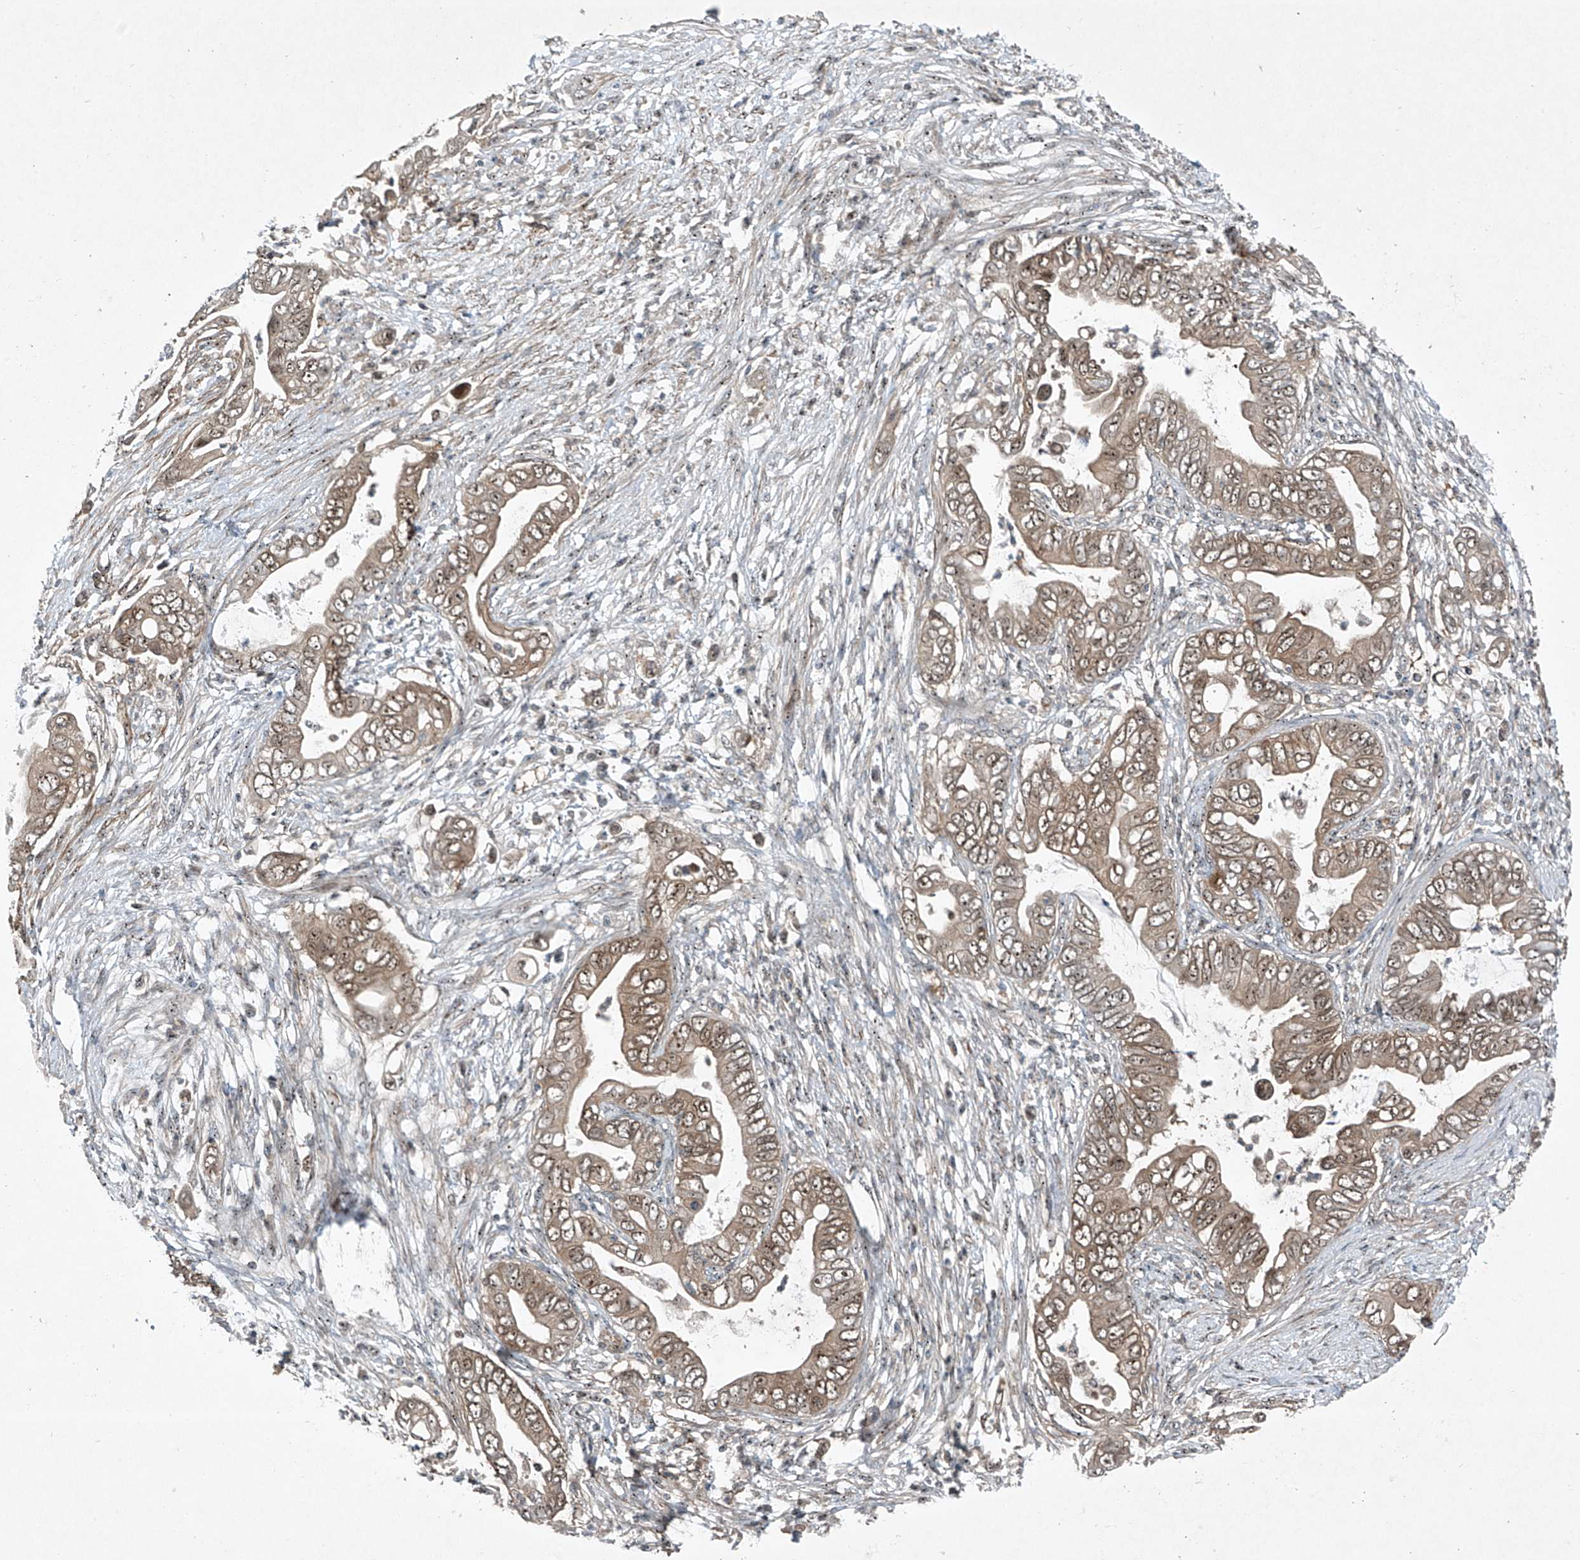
{"staining": {"intensity": "weak", "quantity": ">75%", "location": "cytoplasmic/membranous,nuclear"}, "tissue": "pancreatic cancer", "cell_type": "Tumor cells", "image_type": "cancer", "snomed": [{"axis": "morphology", "description": "Adenocarcinoma, NOS"}, {"axis": "topography", "description": "Pancreas"}], "caption": "Protein expression analysis of human pancreatic cancer reveals weak cytoplasmic/membranous and nuclear expression in about >75% of tumor cells.", "gene": "PPCS", "patient": {"sex": "male", "age": 75}}